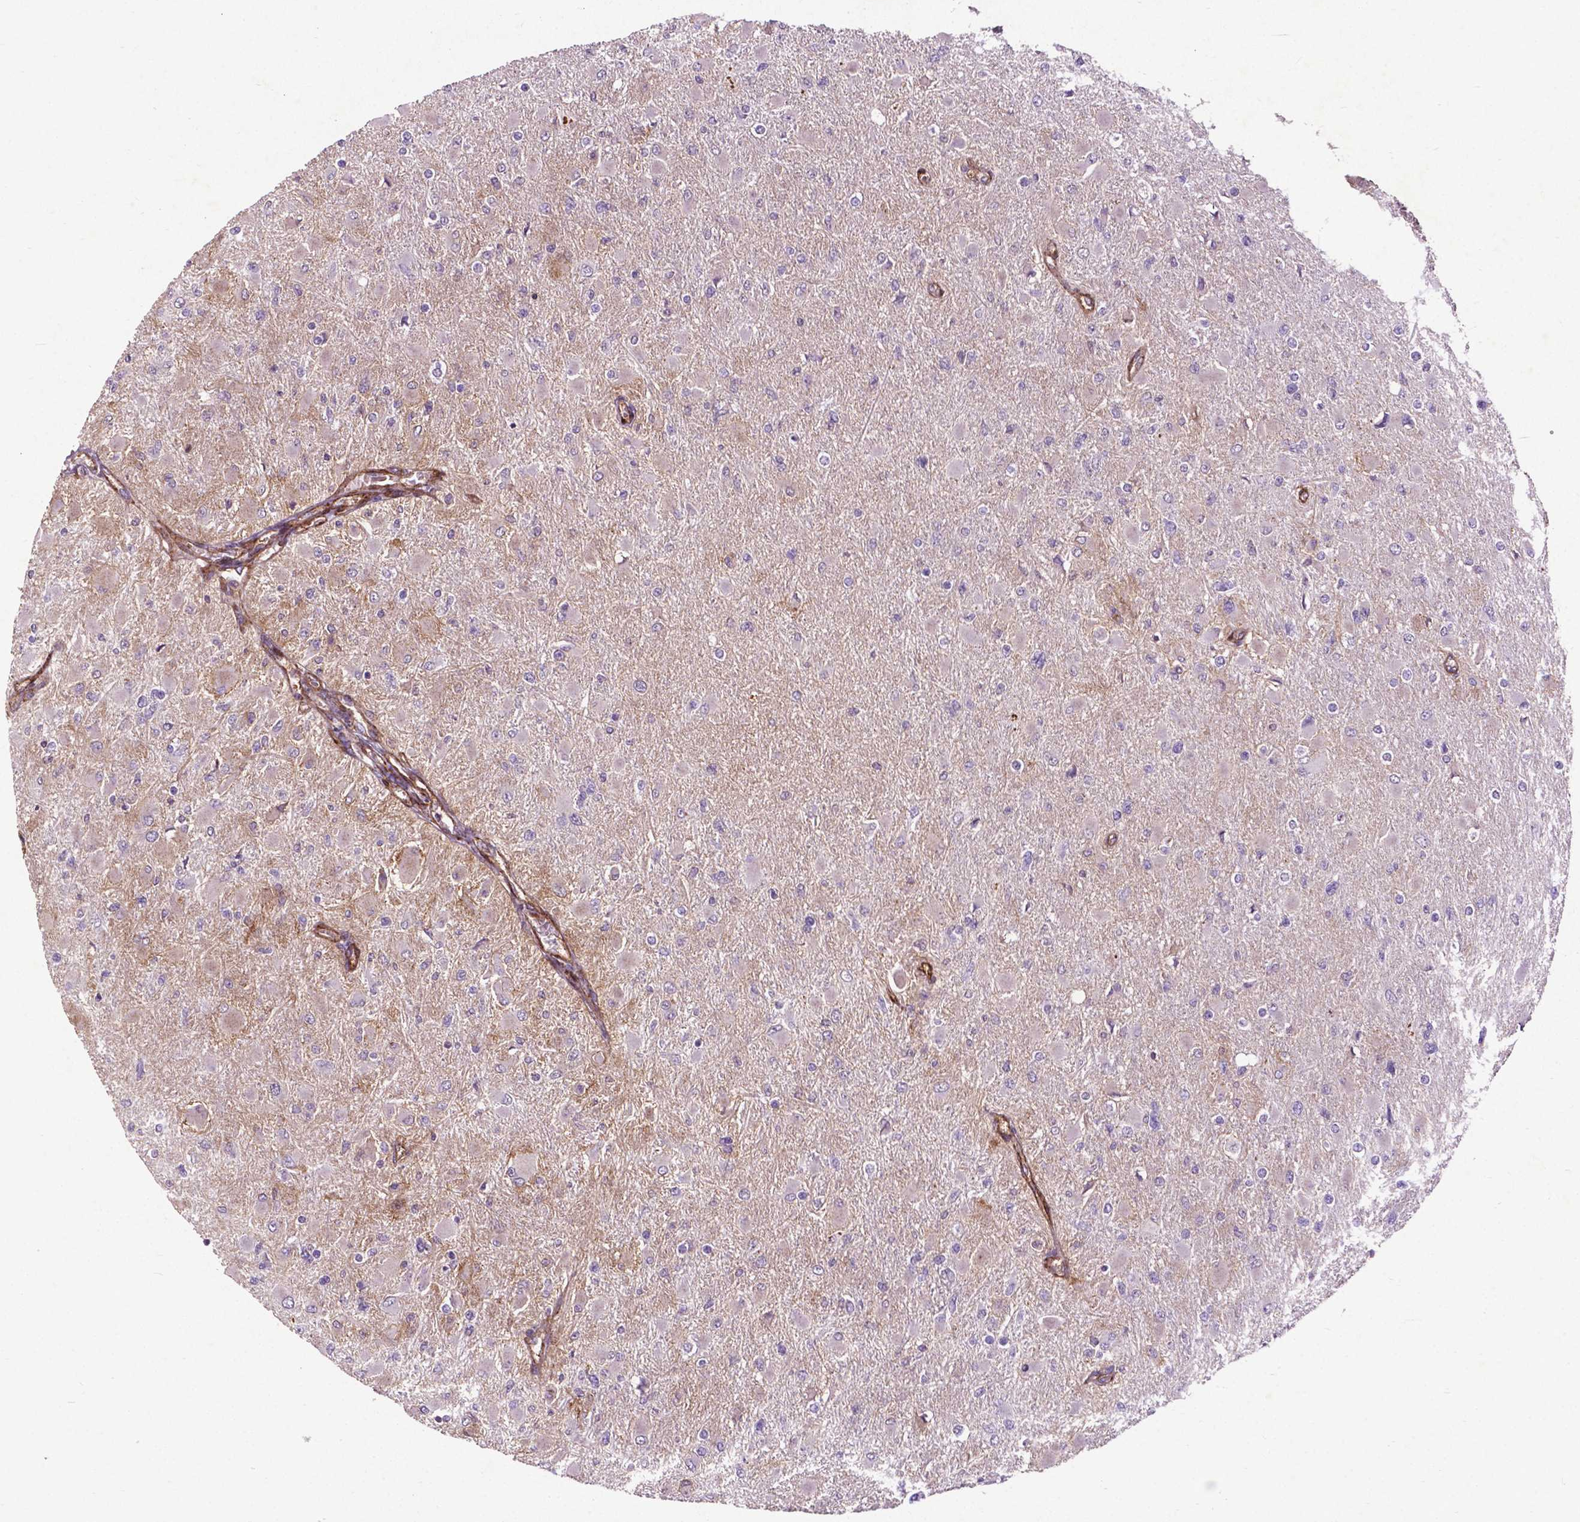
{"staining": {"intensity": "negative", "quantity": "none", "location": "none"}, "tissue": "glioma", "cell_type": "Tumor cells", "image_type": "cancer", "snomed": [{"axis": "morphology", "description": "Glioma, malignant, High grade"}, {"axis": "topography", "description": "Cerebral cortex"}], "caption": "A micrograph of high-grade glioma (malignant) stained for a protein displays no brown staining in tumor cells.", "gene": "RRAS", "patient": {"sex": "female", "age": 36}}